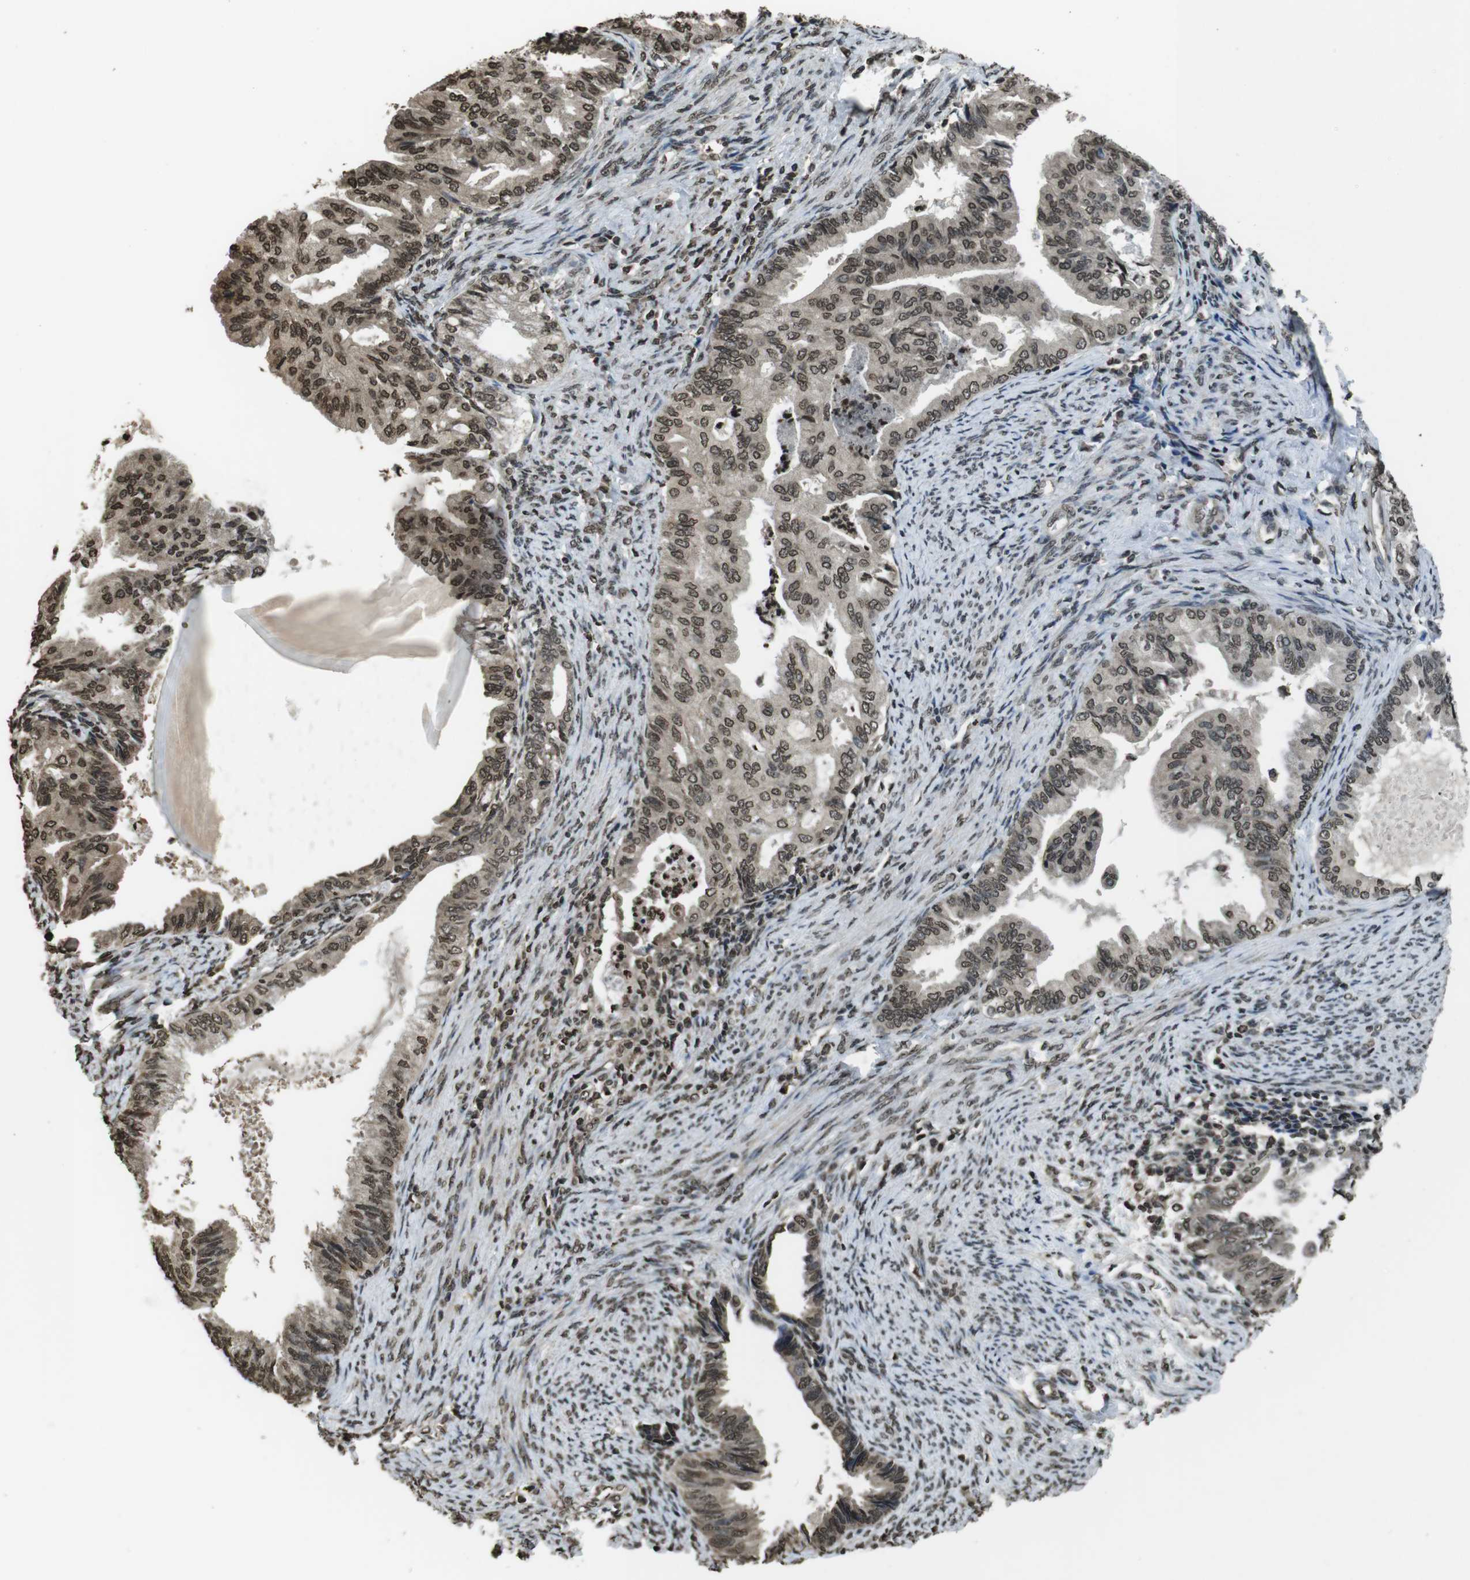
{"staining": {"intensity": "moderate", "quantity": ">75%", "location": "cytoplasmic/membranous,nuclear"}, "tissue": "endometrial cancer", "cell_type": "Tumor cells", "image_type": "cancer", "snomed": [{"axis": "morphology", "description": "Adenocarcinoma, NOS"}, {"axis": "topography", "description": "Endometrium"}], "caption": "Human adenocarcinoma (endometrial) stained for a protein (brown) demonstrates moderate cytoplasmic/membranous and nuclear positive expression in approximately >75% of tumor cells.", "gene": "MAF", "patient": {"sex": "female", "age": 86}}